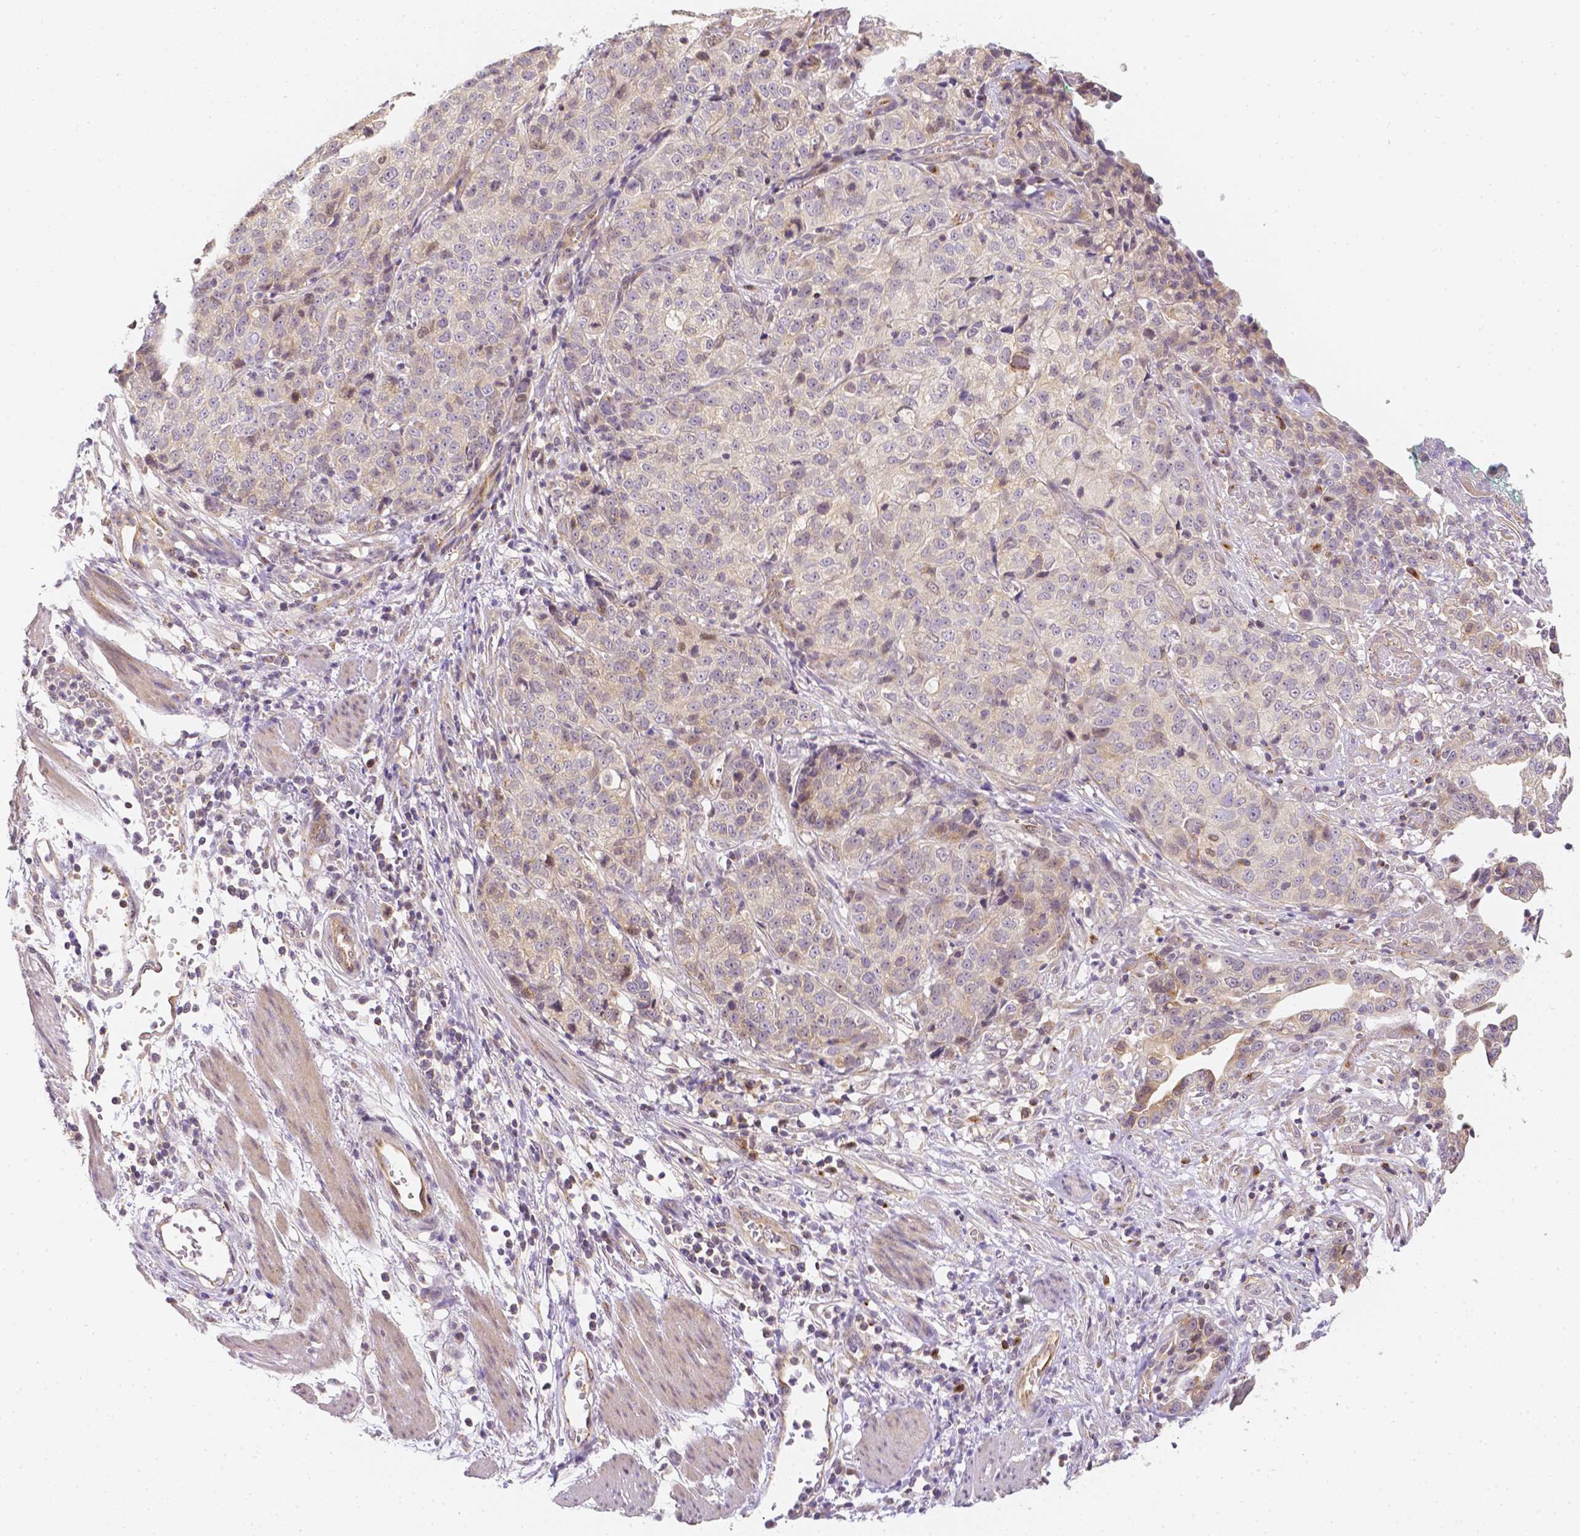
{"staining": {"intensity": "negative", "quantity": "none", "location": "none"}, "tissue": "stomach cancer", "cell_type": "Tumor cells", "image_type": "cancer", "snomed": [{"axis": "morphology", "description": "Adenocarcinoma, NOS"}, {"axis": "topography", "description": "Stomach, upper"}], "caption": "An image of human stomach adenocarcinoma is negative for staining in tumor cells.", "gene": "C10orf67", "patient": {"sex": "female", "age": 67}}